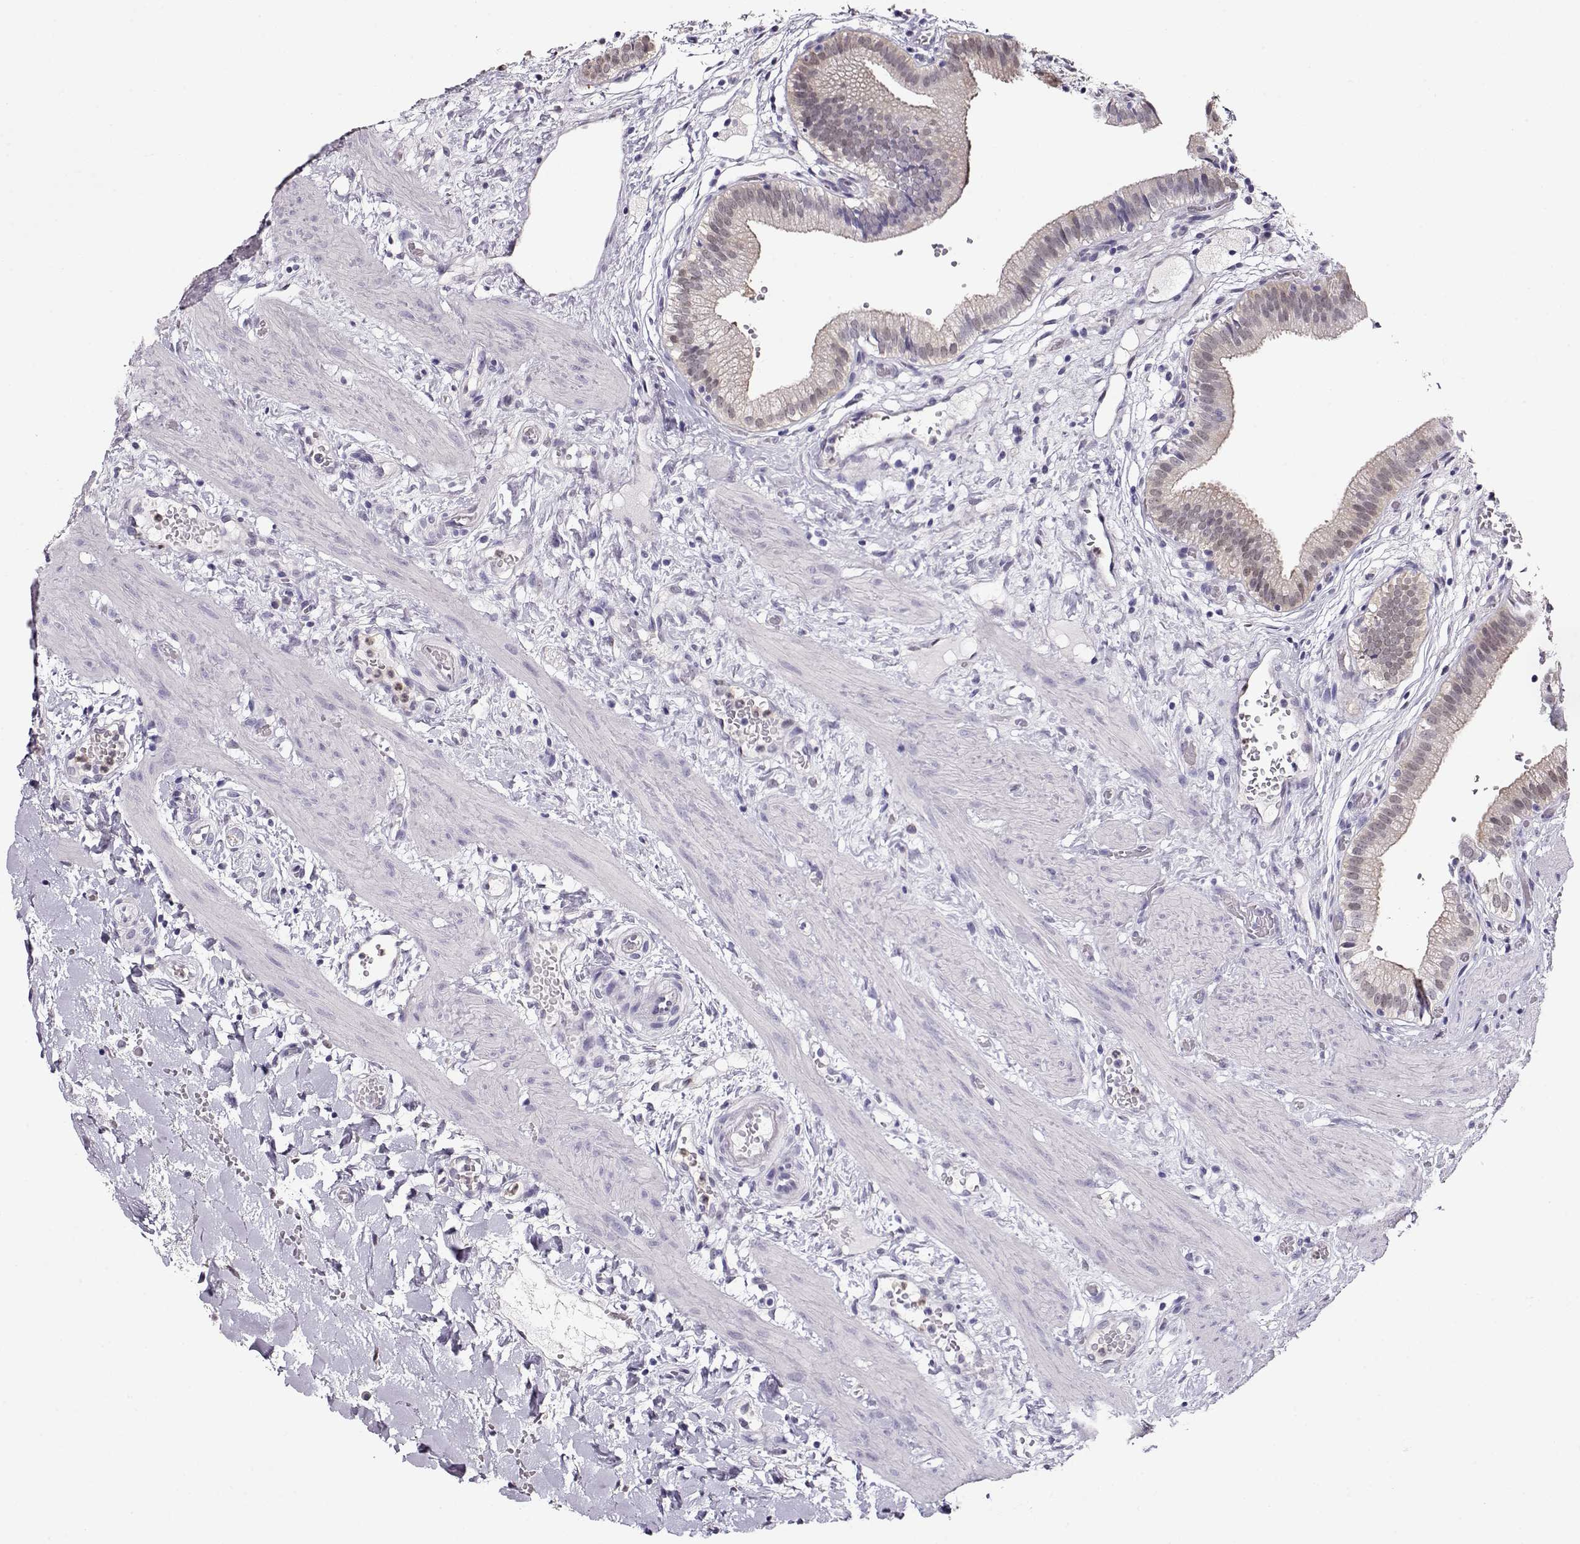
{"staining": {"intensity": "weak", "quantity": "<25%", "location": "nuclear"}, "tissue": "gallbladder", "cell_type": "Glandular cells", "image_type": "normal", "snomed": [{"axis": "morphology", "description": "Normal tissue, NOS"}, {"axis": "topography", "description": "Gallbladder"}], "caption": "DAB immunohistochemical staining of unremarkable gallbladder displays no significant expression in glandular cells.", "gene": "CCR8", "patient": {"sex": "female", "age": 24}}